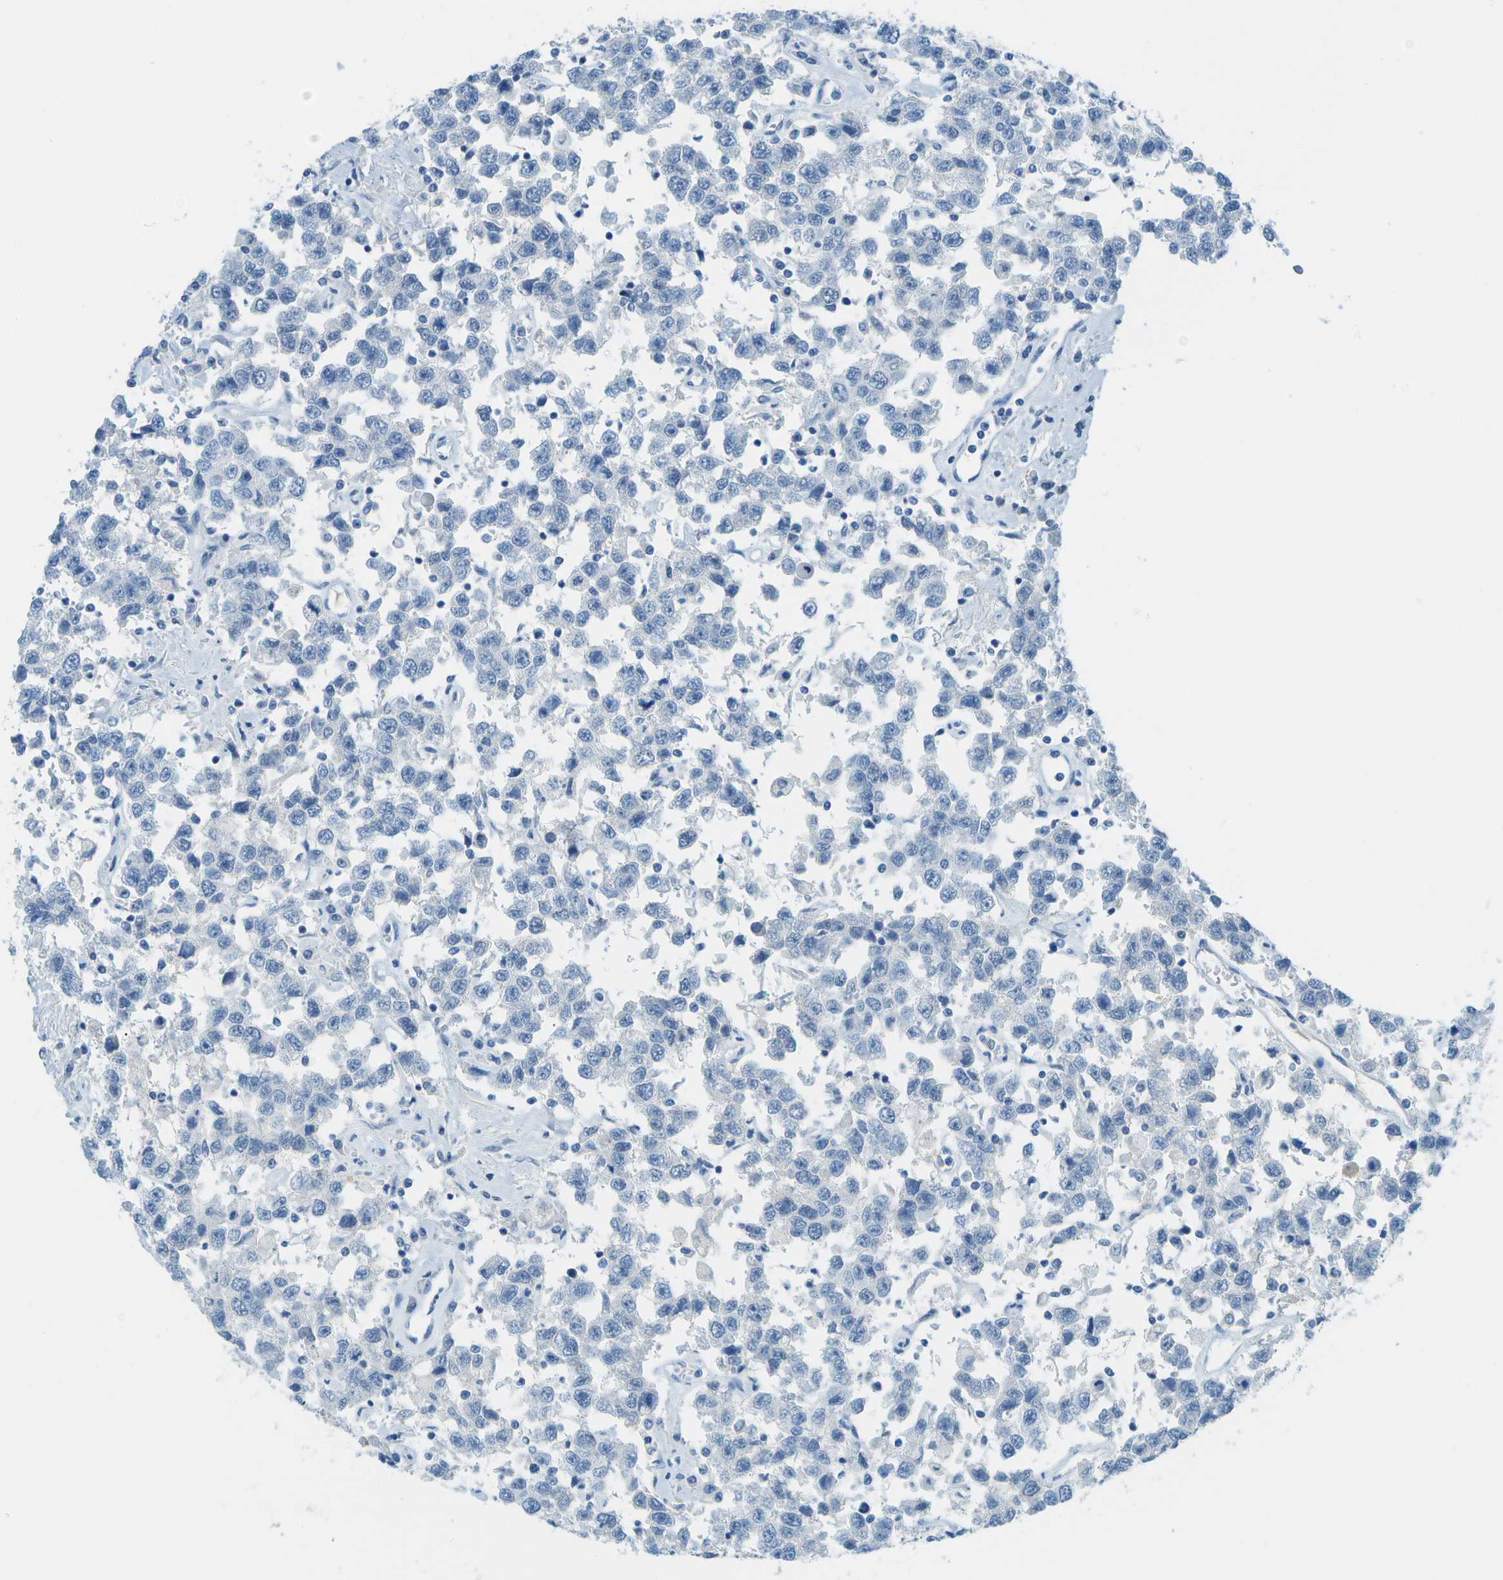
{"staining": {"intensity": "negative", "quantity": "none", "location": "none"}, "tissue": "testis cancer", "cell_type": "Tumor cells", "image_type": "cancer", "snomed": [{"axis": "morphology", "description": "Seminoma, NOS"}, {"axis": "topography", "description": "Testis"}], "caption": "A high-resolution image shows IHC staining of seminoma (testis), which shows no significant staining in tumor cells.", "gene": "C1S", "patient": {"sex": "male", "age": 41}}